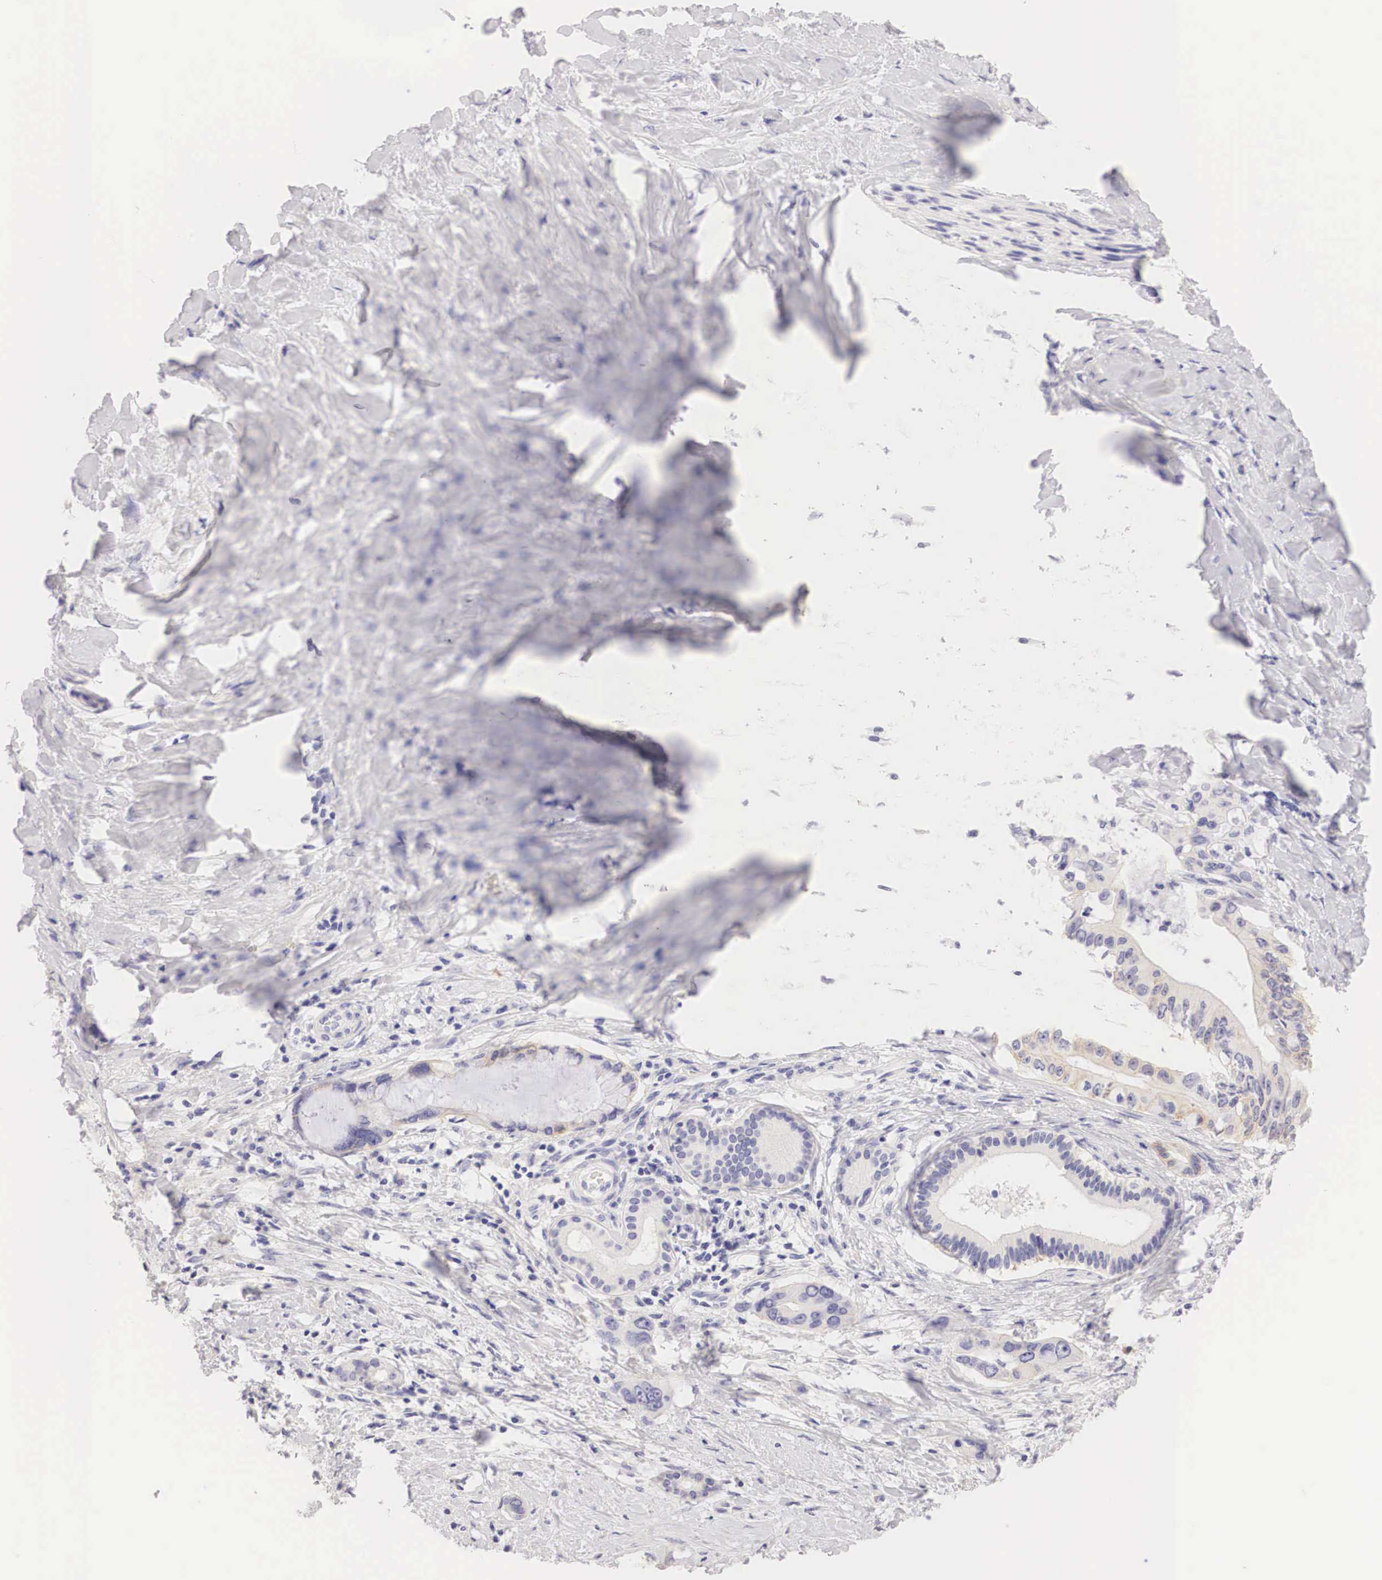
{"staining": {"intensity": "weak", "quantity": "<25%", "location": "cytoplasmic/membranous"}, "tissue": "liver cancer", "cell_type": "Tumor cells", "image_type": "cancer", "snomed": [{"axis": "morphology", "description": "Cholangiocarcinoma"}, {"axis": "topography", "description": "Liver"}], "caption": "Tumor cells are negative for brown protein staining in liver cholangiocarcinoma. Nuclei are stained in blue.", "gene": "ERBB2", "patient": {"sex": "female", "age": 65}}